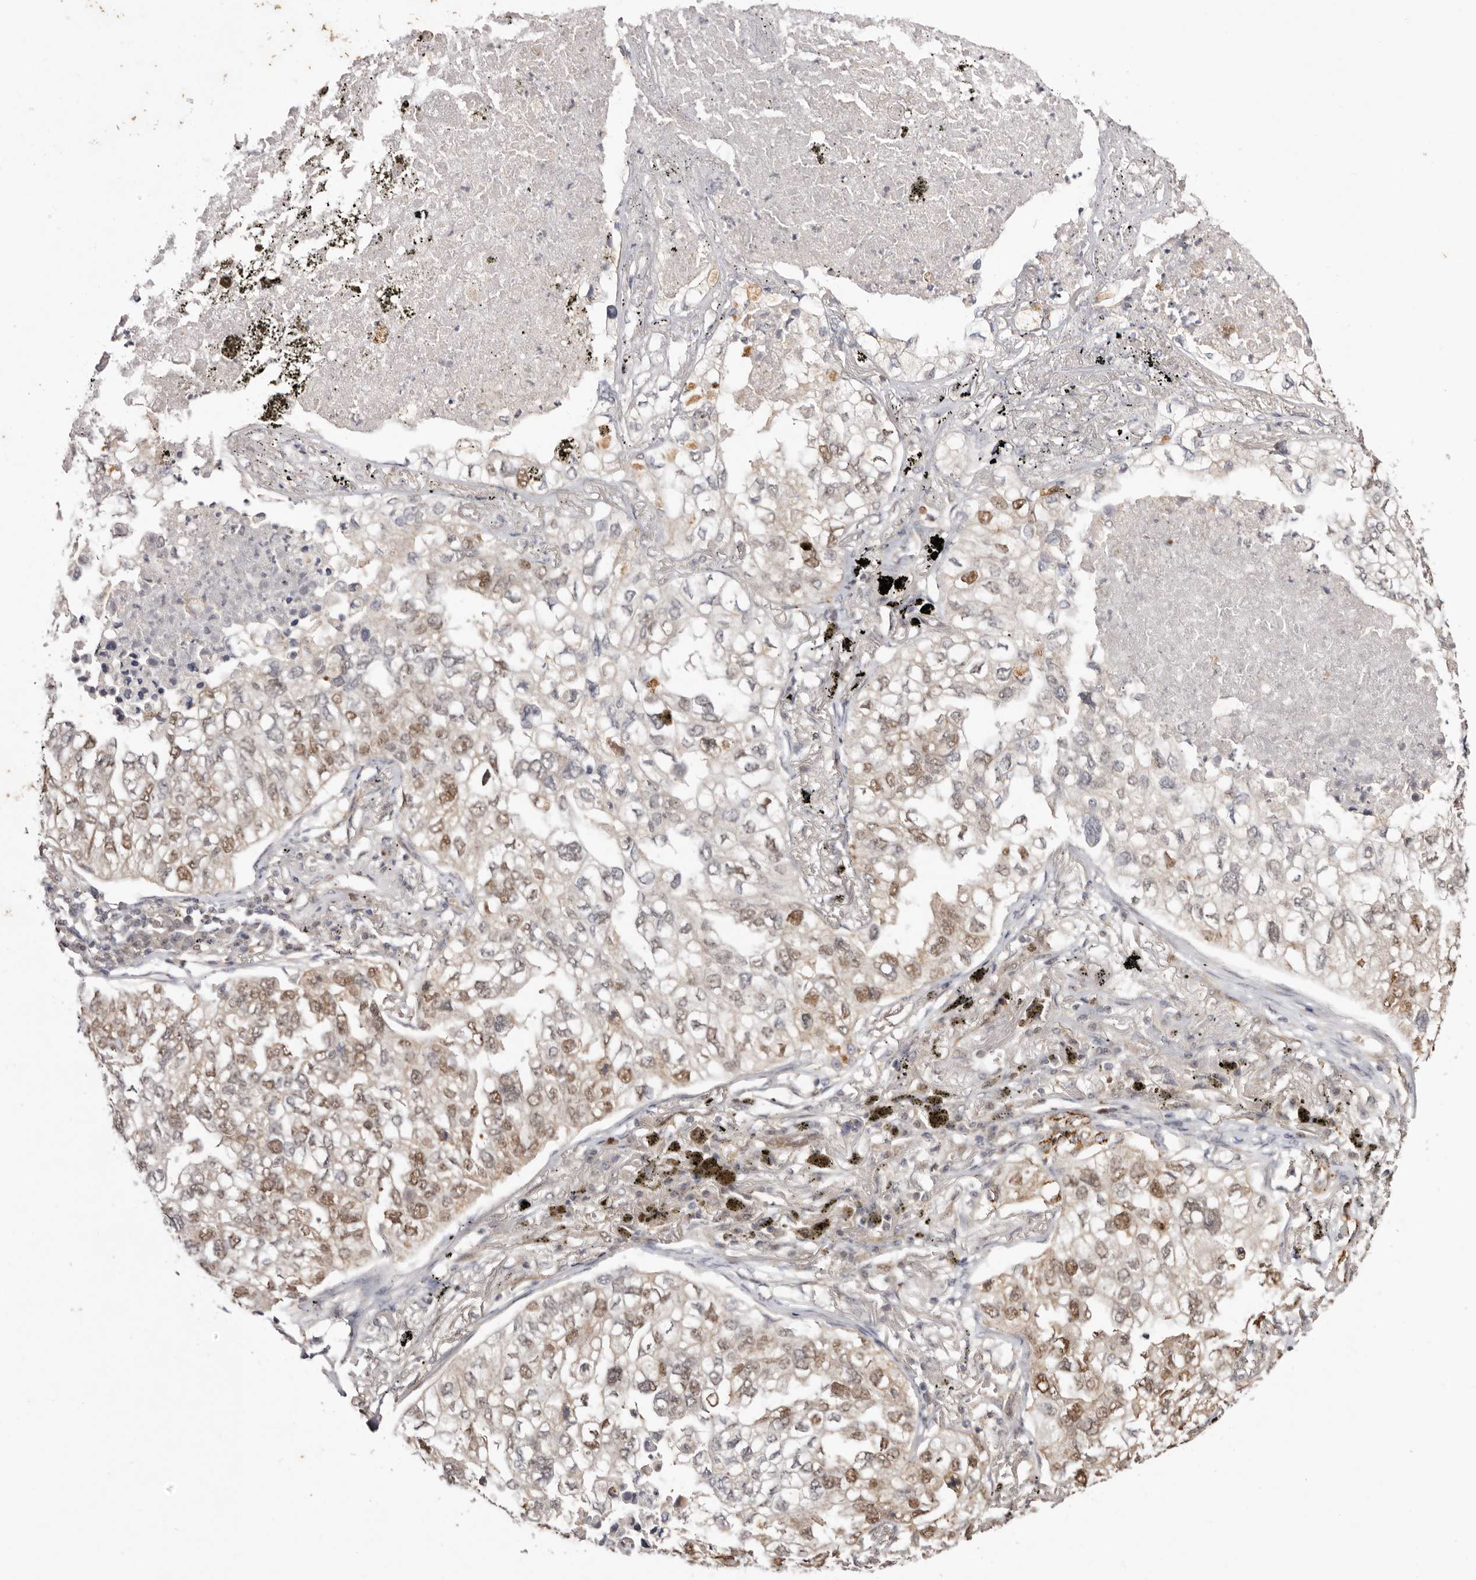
{"staining": {"intensity": "moderate", "quantity": "25%-75%", "location": "cytoplasmic/membranous,nuclear"}, "tissue": "lung cancer", "cell_type": "Tumor cells", "image_type": "cancer", "snomed": [{"axis": "morphology", "description": "Adenocarcinoma, NOS"}, {"axis": "topography", "description": "Lung"}], "caption": "DAB (3,3'-diaminobenzidine) immunohistochemical staining of adenocarcinoma (lung) reveals moderate cytoplasmic/membranous and nuclear protein staining in about 25%-75% of tumor cells. Immunohistochemistry (ihc) stains the protein of interest in brown and the nuclei are stained blue.", "gene": "NOTCH1", "patient": {"sex": "male", "age": 65}}